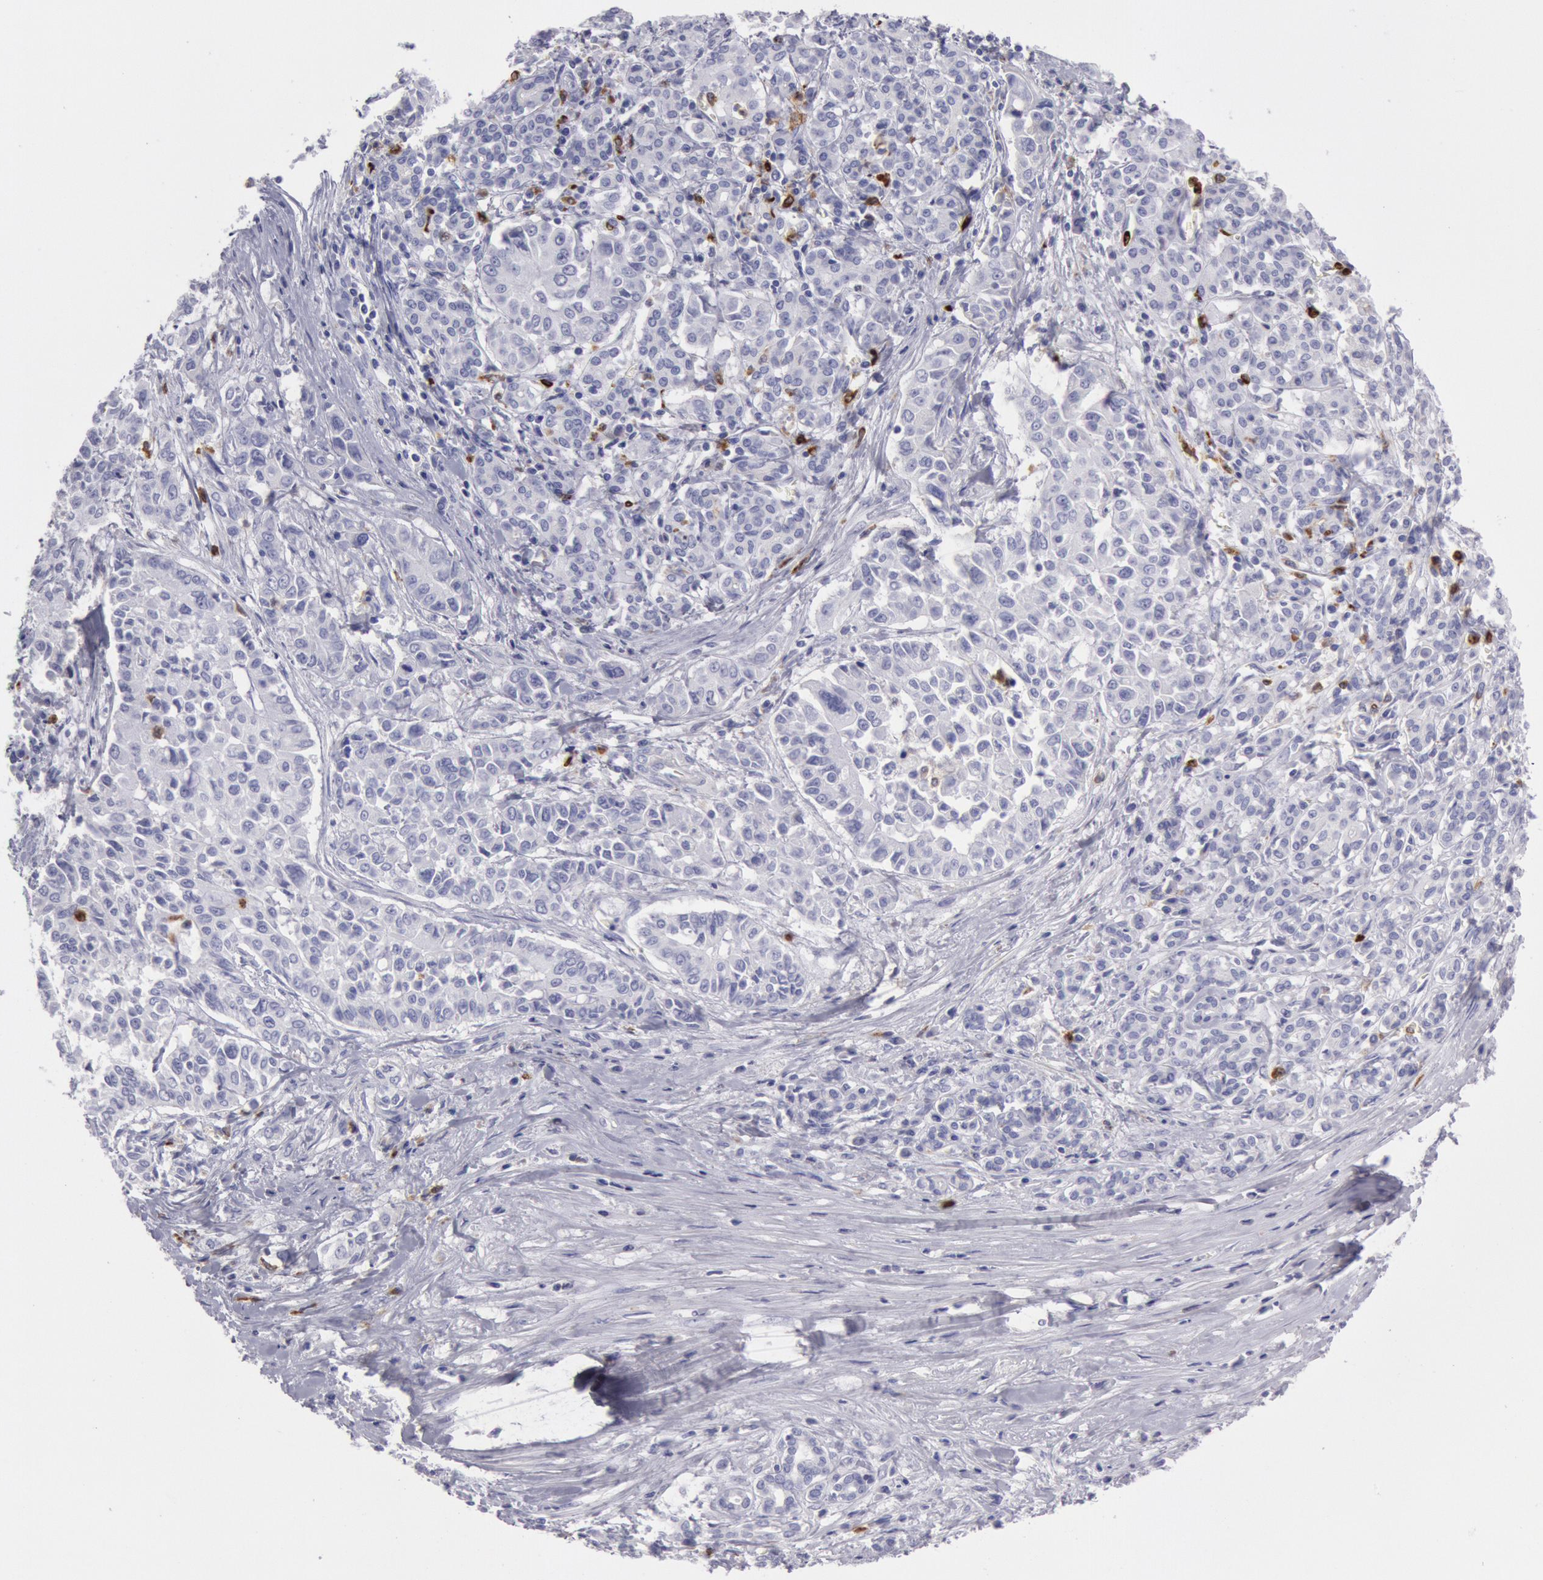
{"staining": {"intensity": "negative", "quantity": "none", "location": "none"}, "tissue": "pancreatic cancer", "cell_type": "Tumor cells", "image_type": "cancer", "snomed": [{"axis": "morphology", "description": "Adenocarcinoma, NOS"}, {"axis": "topography", "description": "Pancreas"}], "caption": "Tumor cells show no significant protein positivity in pancreatic cancer (adenocarcinoma).", "gene": "FCN1", "patient": {"sex": "female", "age": 52}}